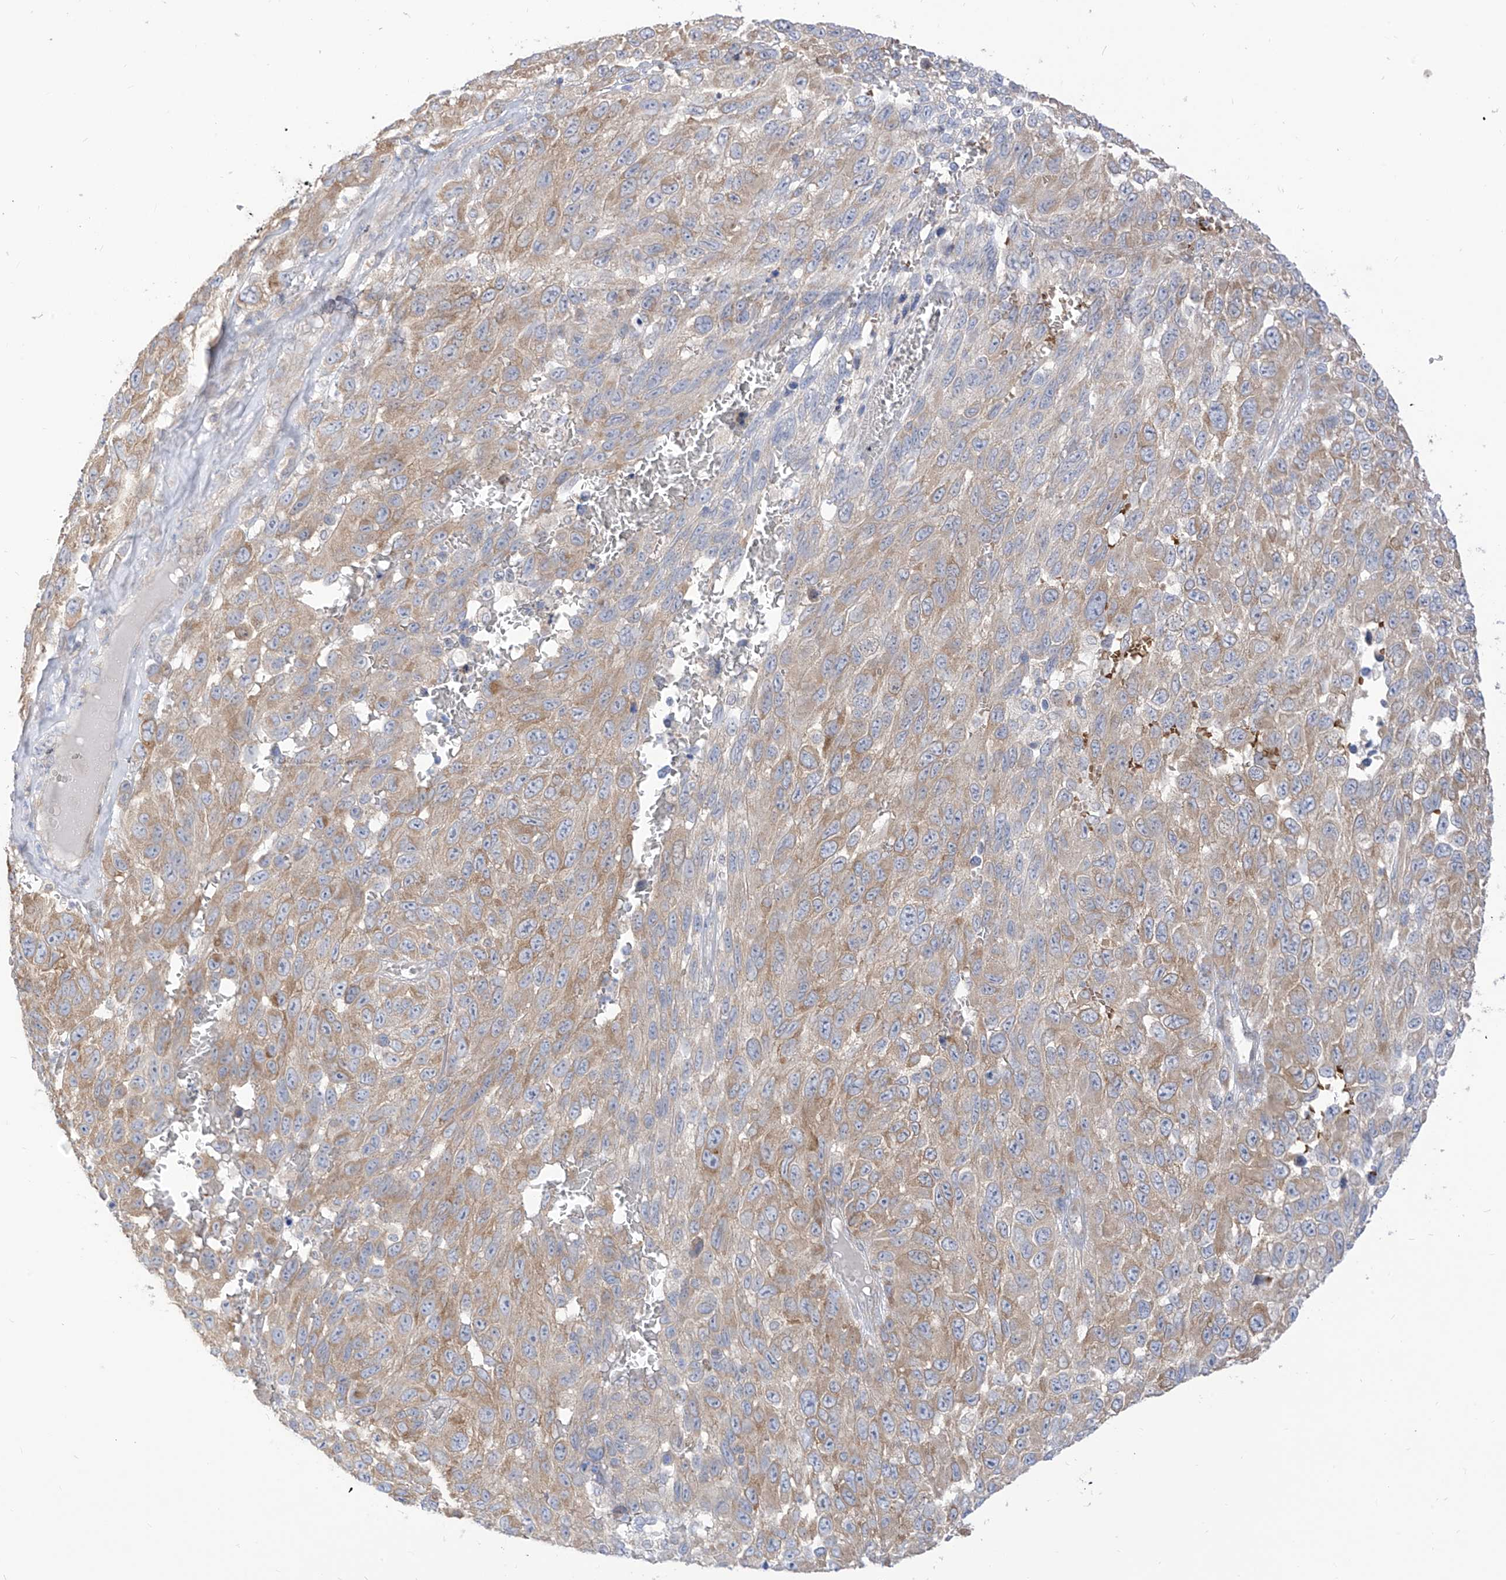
{"staining": {"intensity": "moderate", "quantity": "25%-75%", "location": "cytoplasmic/membranous"}, "tissue": "melanoma", "cell_type": "Tumor cells", "image_type": "cancer", "snomed": [{"axis": "morphology", "description": "Malignant melanoma, NOS"}, {"axis": "topography", "description": "Skin"}], "caption": "A brown stain shows moderate cytoplasmic/membranous positivity of a protein in human malignant melanoma tumor cells. Using DAB (3,3'-diaminobenzidine) (brown) and hematoxylin (blue) stains, captured at high magnification using brightfield microscopy.", "gene": "ARHGEF40", "patient": {"sex": "female", "age": 96}}